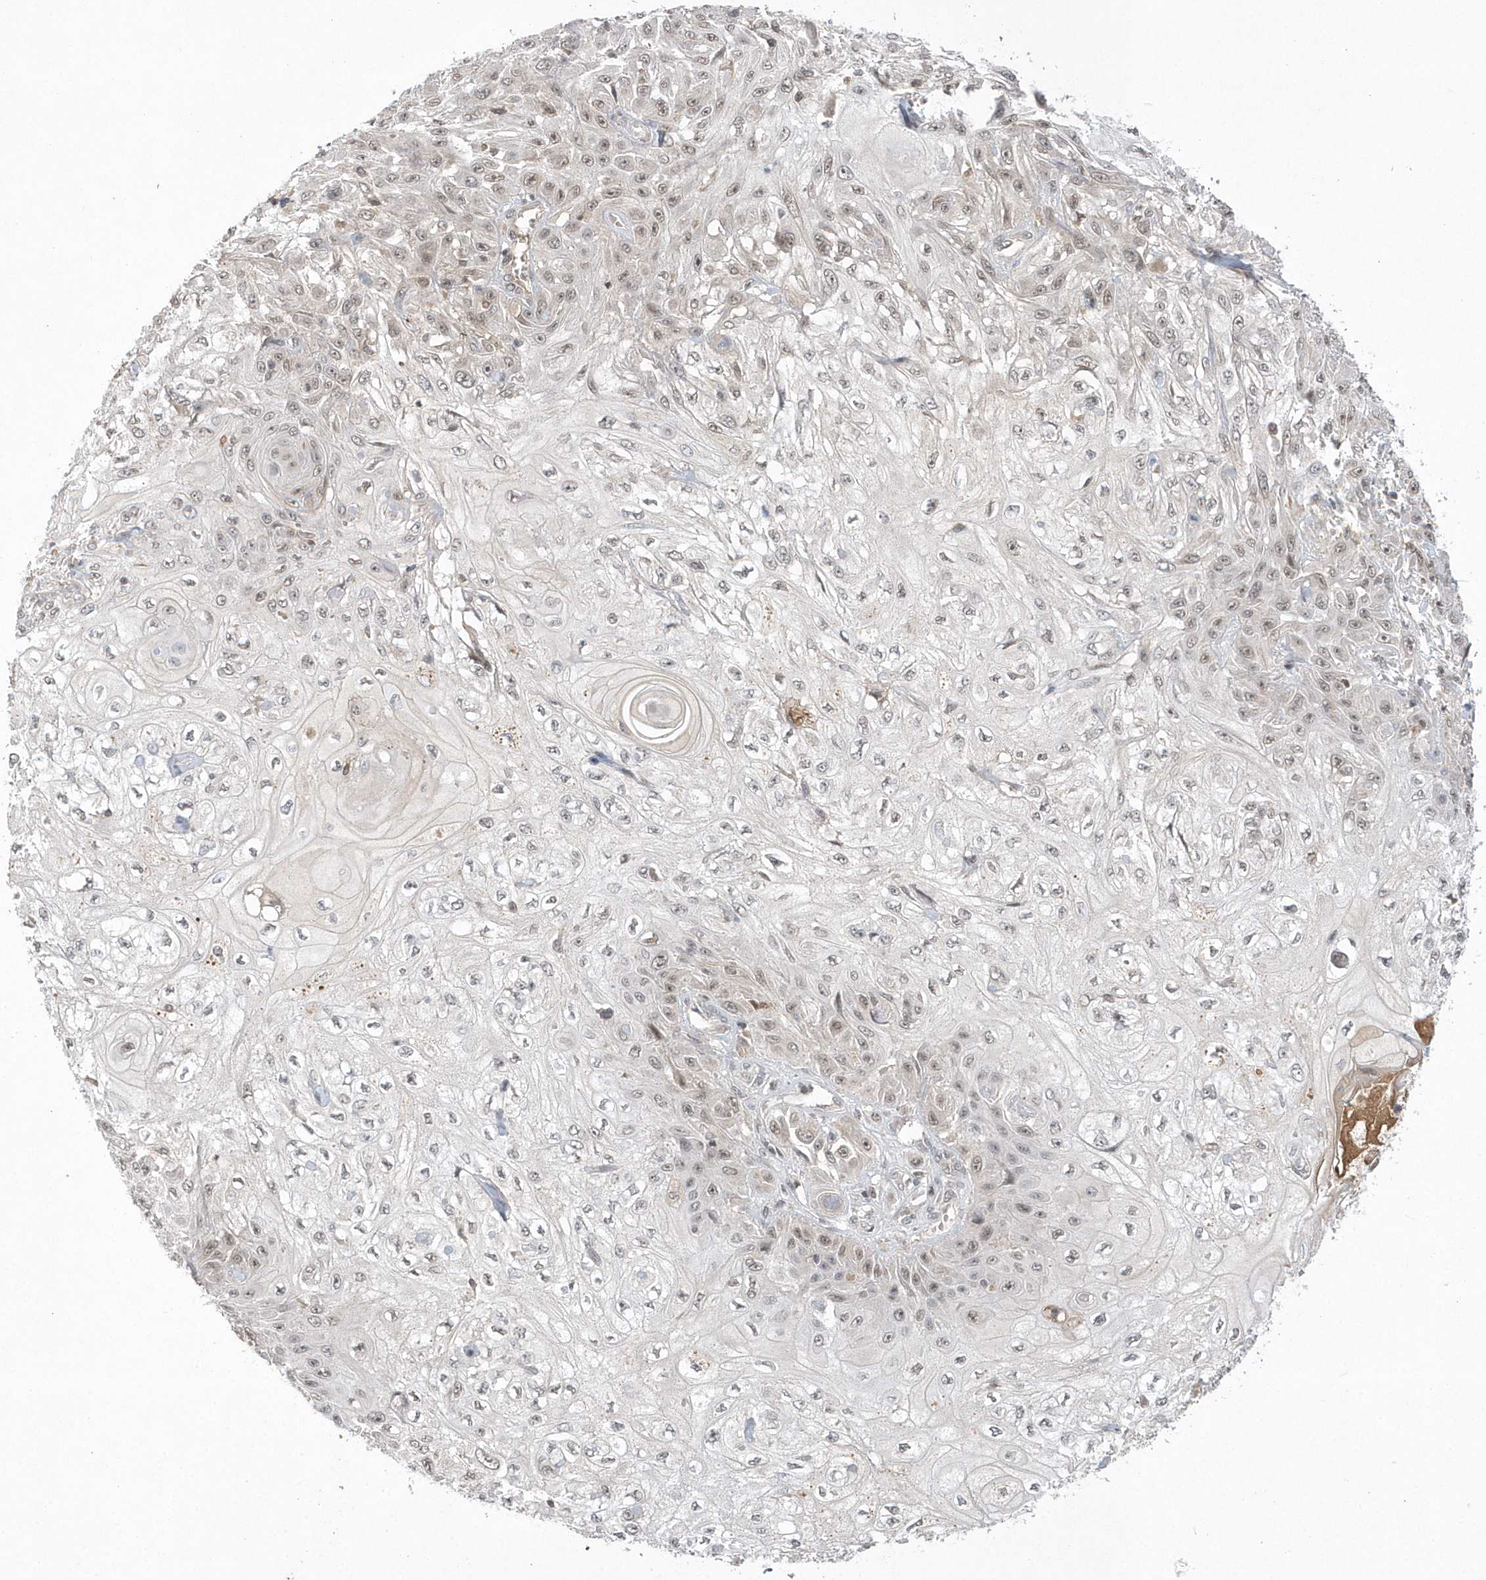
{"staining": {"intensity": "weak", "quantity": "25%-75%", "location": "nuclear"}, "tissue": "skin cancer", "cell_type": "Tumor cells", "image_type": "cancer", "snomed": [{"axis": "morphology", "description": "Squamous cell carcinoma, NOS"}, {"axis": "morphology", "description": "Squamous cell carcinoma, metastatic, NOS"}, {"axis": "topography", "description": "Skin"}, {"axis": "topography", "description": "Lymph node"}], "caption": "Skin squamous cell carcinoma tissue displays weak nuclear staining in approximately 25%-75% of tumor cells, visualized by immunohistochemistry. Using DAB (3,3'-diaminobenzidine) (brown) and hematoxylin (blue) stains, captured at high magnification using brightfield microscopy.", "gene": "TMEM132B", "patient": {"sex": "male", "age": 75}}